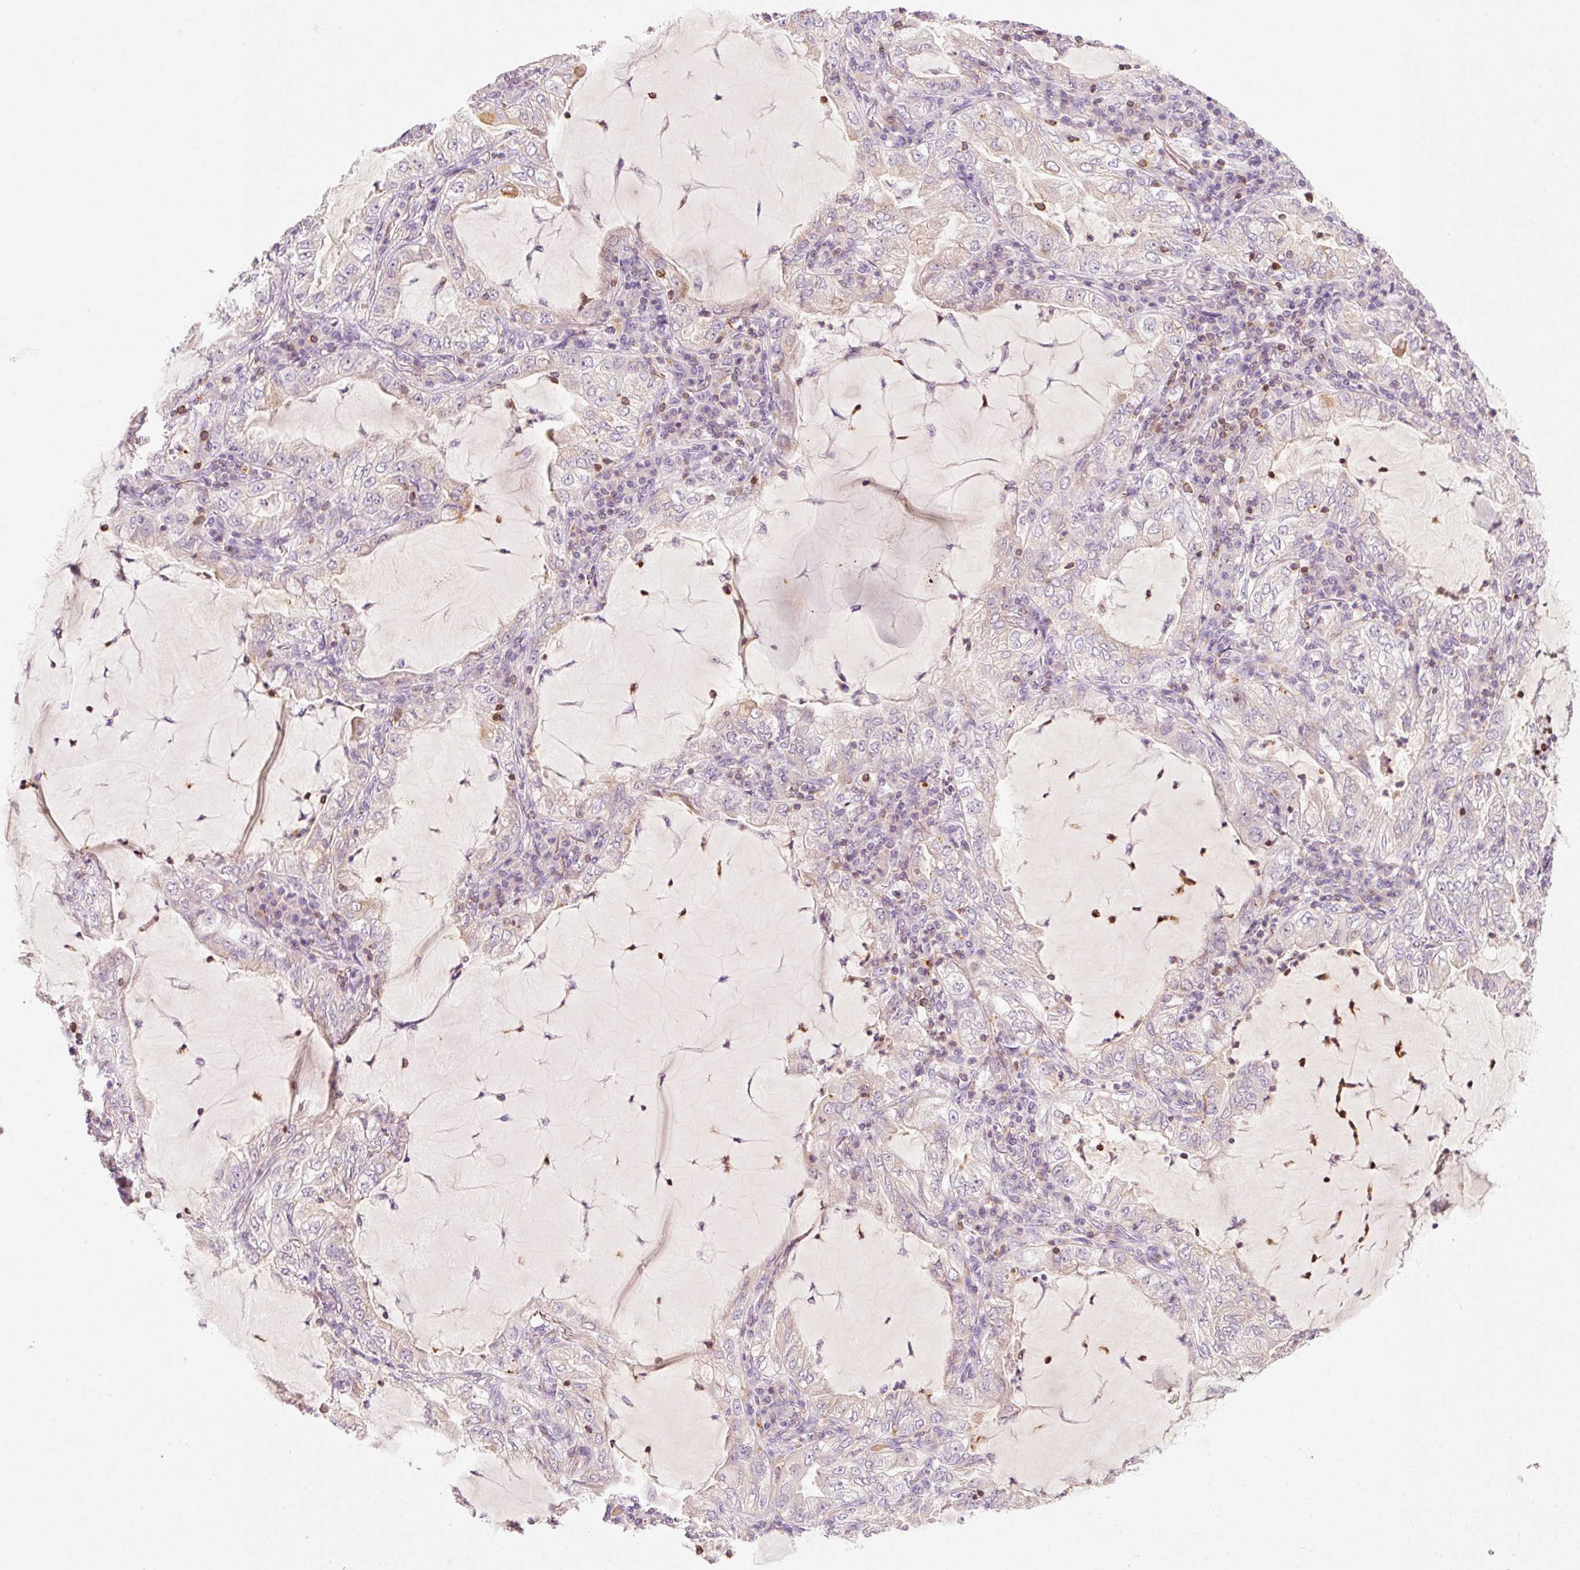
{"staining": {"intensity": "negative", "quantity": "none", "location": "none"}, "tissue": "lung cancer", "cell_type": "Tumor cells", "image_type": "cancer", "snomed": [{"axis": "morphology", "description": "Adenocarcinoma, NOS"}, {"axis": "topography", "description": "Lung"}], "caption": "Immunohistochemistry (IHC) of lung adenocarcinoma shows no expression in tumor cells.", "gene": "OR8K1", "patient": {"sex": "female", "age": 73}}